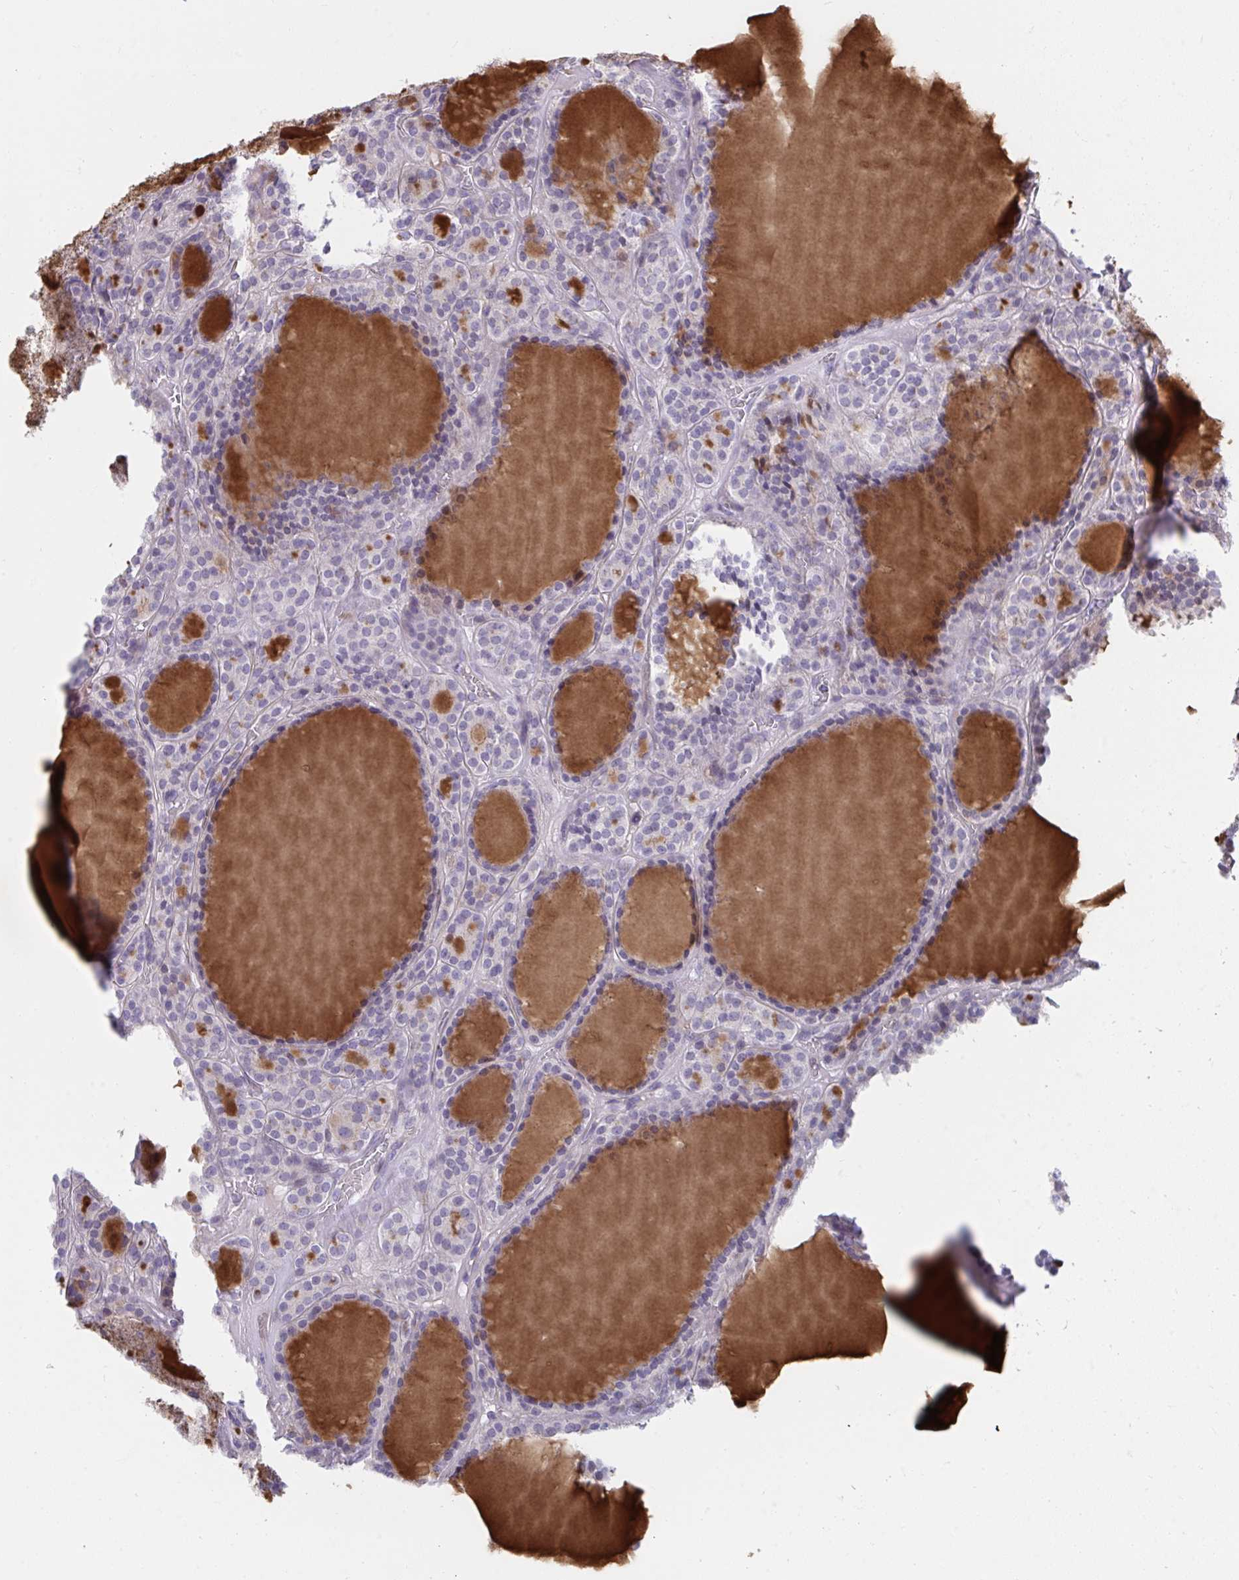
{"staining": {"intensity": "negative", "quantity": "none", "location": "none"}, "tissue": "thyroid cancer", "cell_type": "Tumor cells", "image_type": "cancer", "snomed": [{"axis": "morphology", "description": "Follicular adenoma carcinoma, NOS"}, {"axis": "topography", "description": "Thyroid gland"}], "caption": "Immunohistochemical staining of human thyroid follicular adenoma carcinoma demonstrates no significant expression in tumor cells.", "gene": "SLAMF7", "patient": {"sex": "female", "age": 63}}